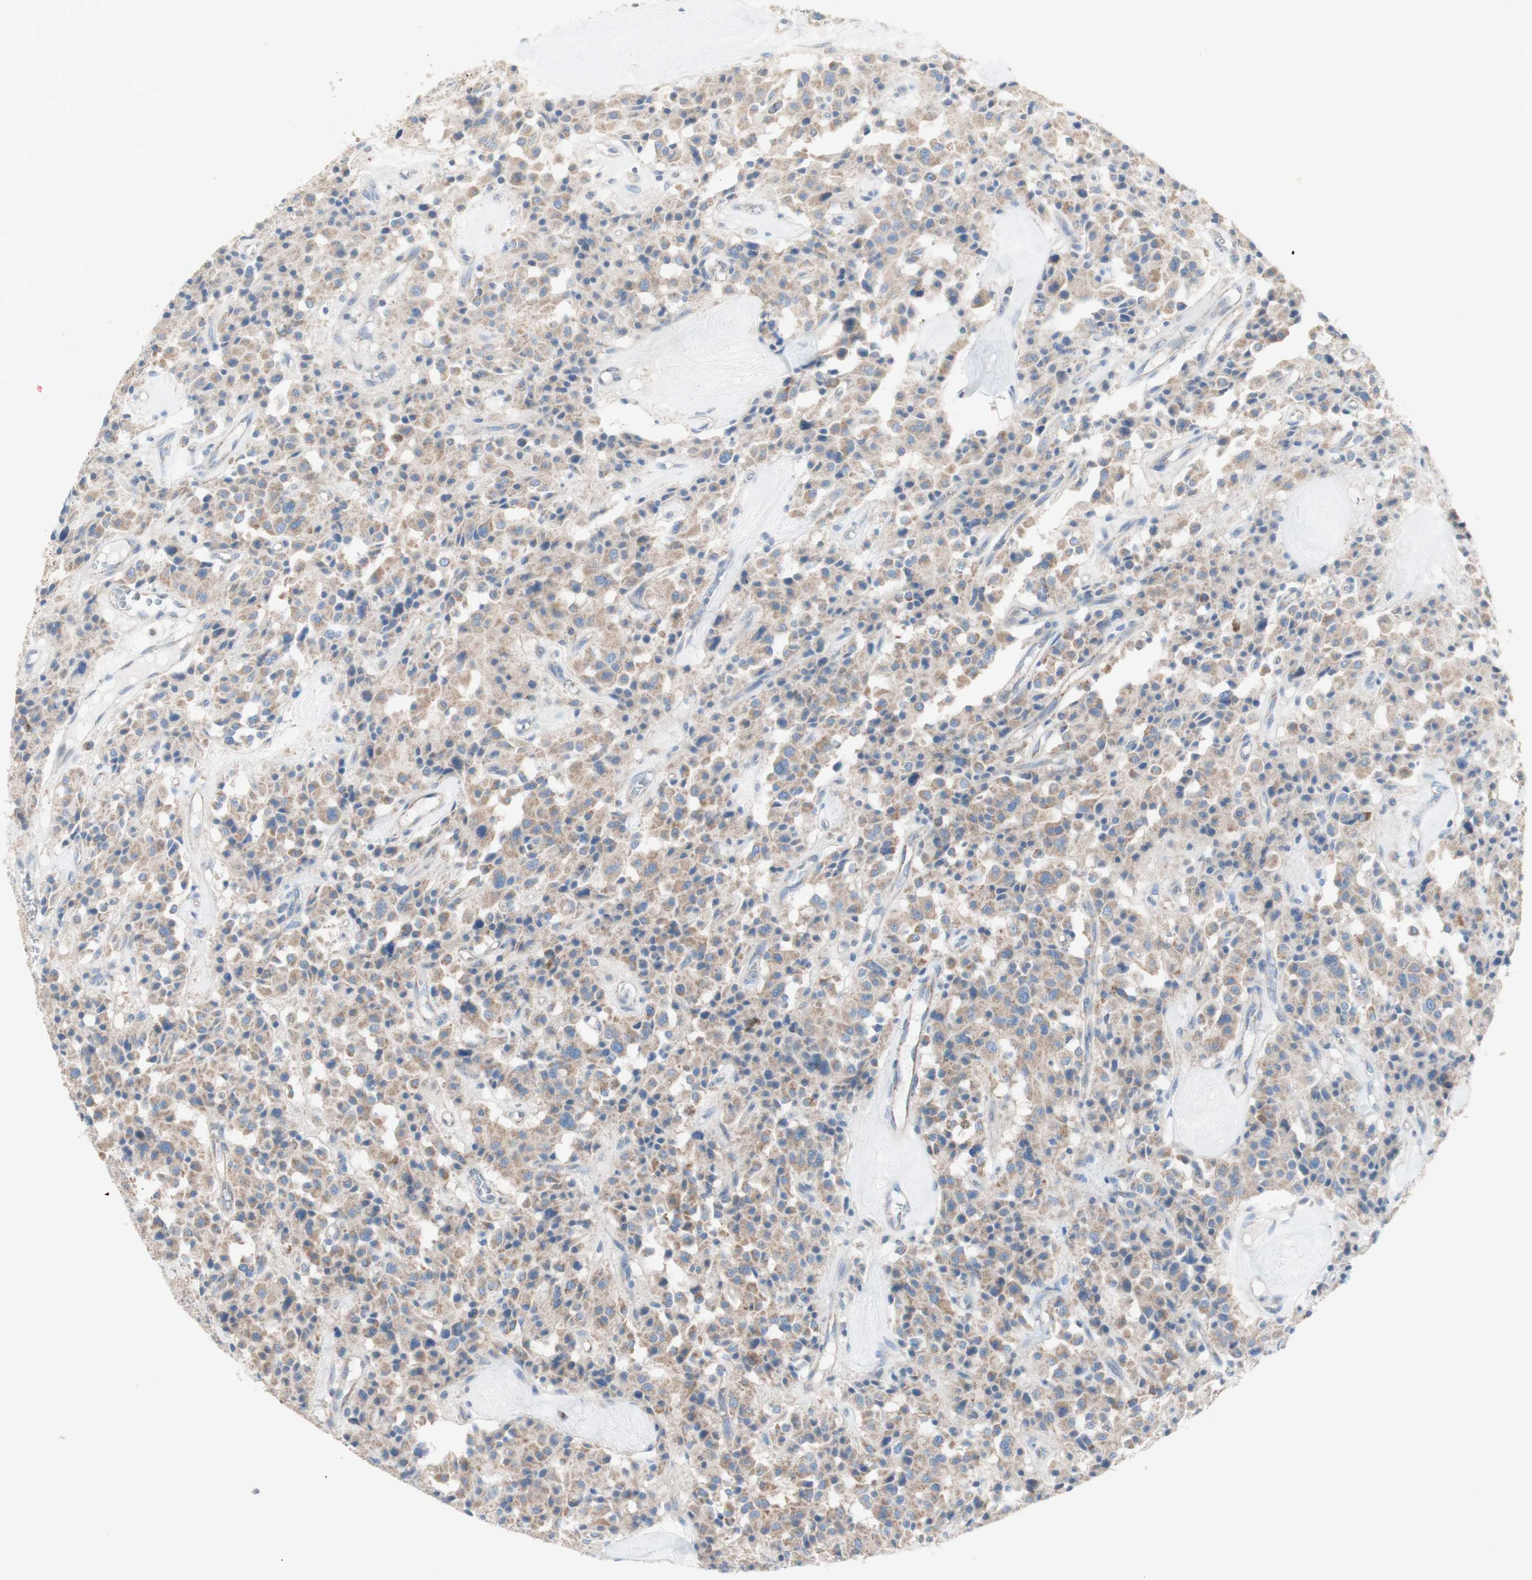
{"staining": {"intensity": "weak", "quantity": ">75%", "location": "cytoplasmic/membranous"}, "tissue": "carcinoid", "cell_type": "Tumor cells", "image_type": "cancer", "snomed": [{"axis": "morphology", "description": "Carcinoid, malignant, NOS"}, {"axis": "topography", "description": "Lung"}], "caption": "Weak cytoplasmic/membranous positivity is appreciated in approximately >75% of tumor cells in malignant carcinoid.", "gene": "C3orf52", "patient": {"sex": "male", "age": 30}}